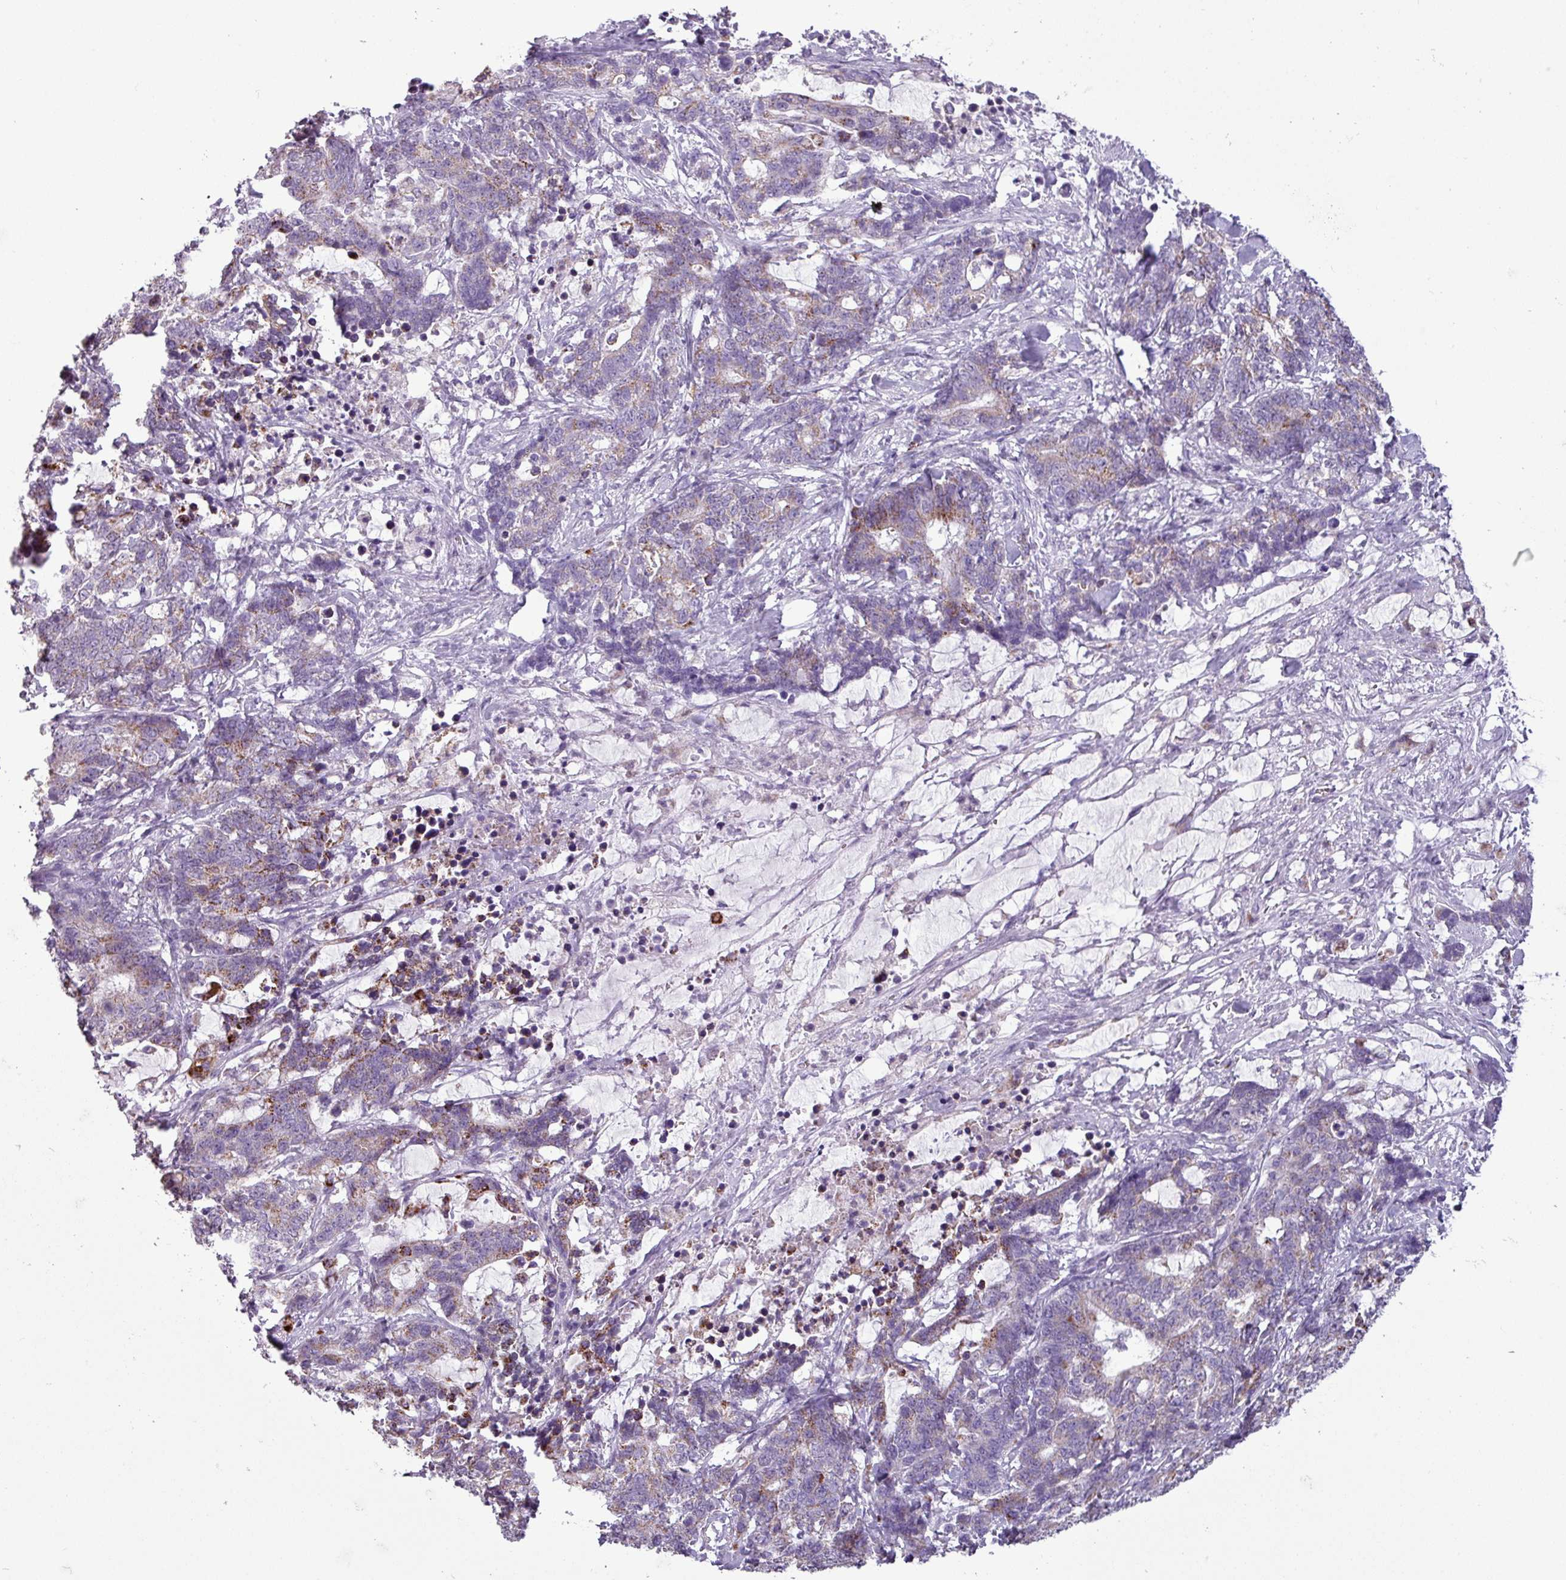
{"staining": {"intensity": "moderate", "quantity": "25%-75%", "location": "cytoplasmic/membranous"}, "tissue": "stomach cancer", "cell_type": "Tumor cells", "image_type": "cancer", "snomed": [{"axis": "morphology", "description": "Normal tissue, NOS"}, {"axis": "morphology", "description": "Adenocarcinoma, NOS"}, {"axis": "topography", "description": "Stomach"}], "caption": "IHC (DAB (3,3'-diaminobenzidine)) staining of stomach cancer exhibits moderate cytoplasmic/membranous protein expression in approximately 25%-75% of tumor cells.", "gene": "ZNF667", "patient": {"sex": "female", "age": 64}}